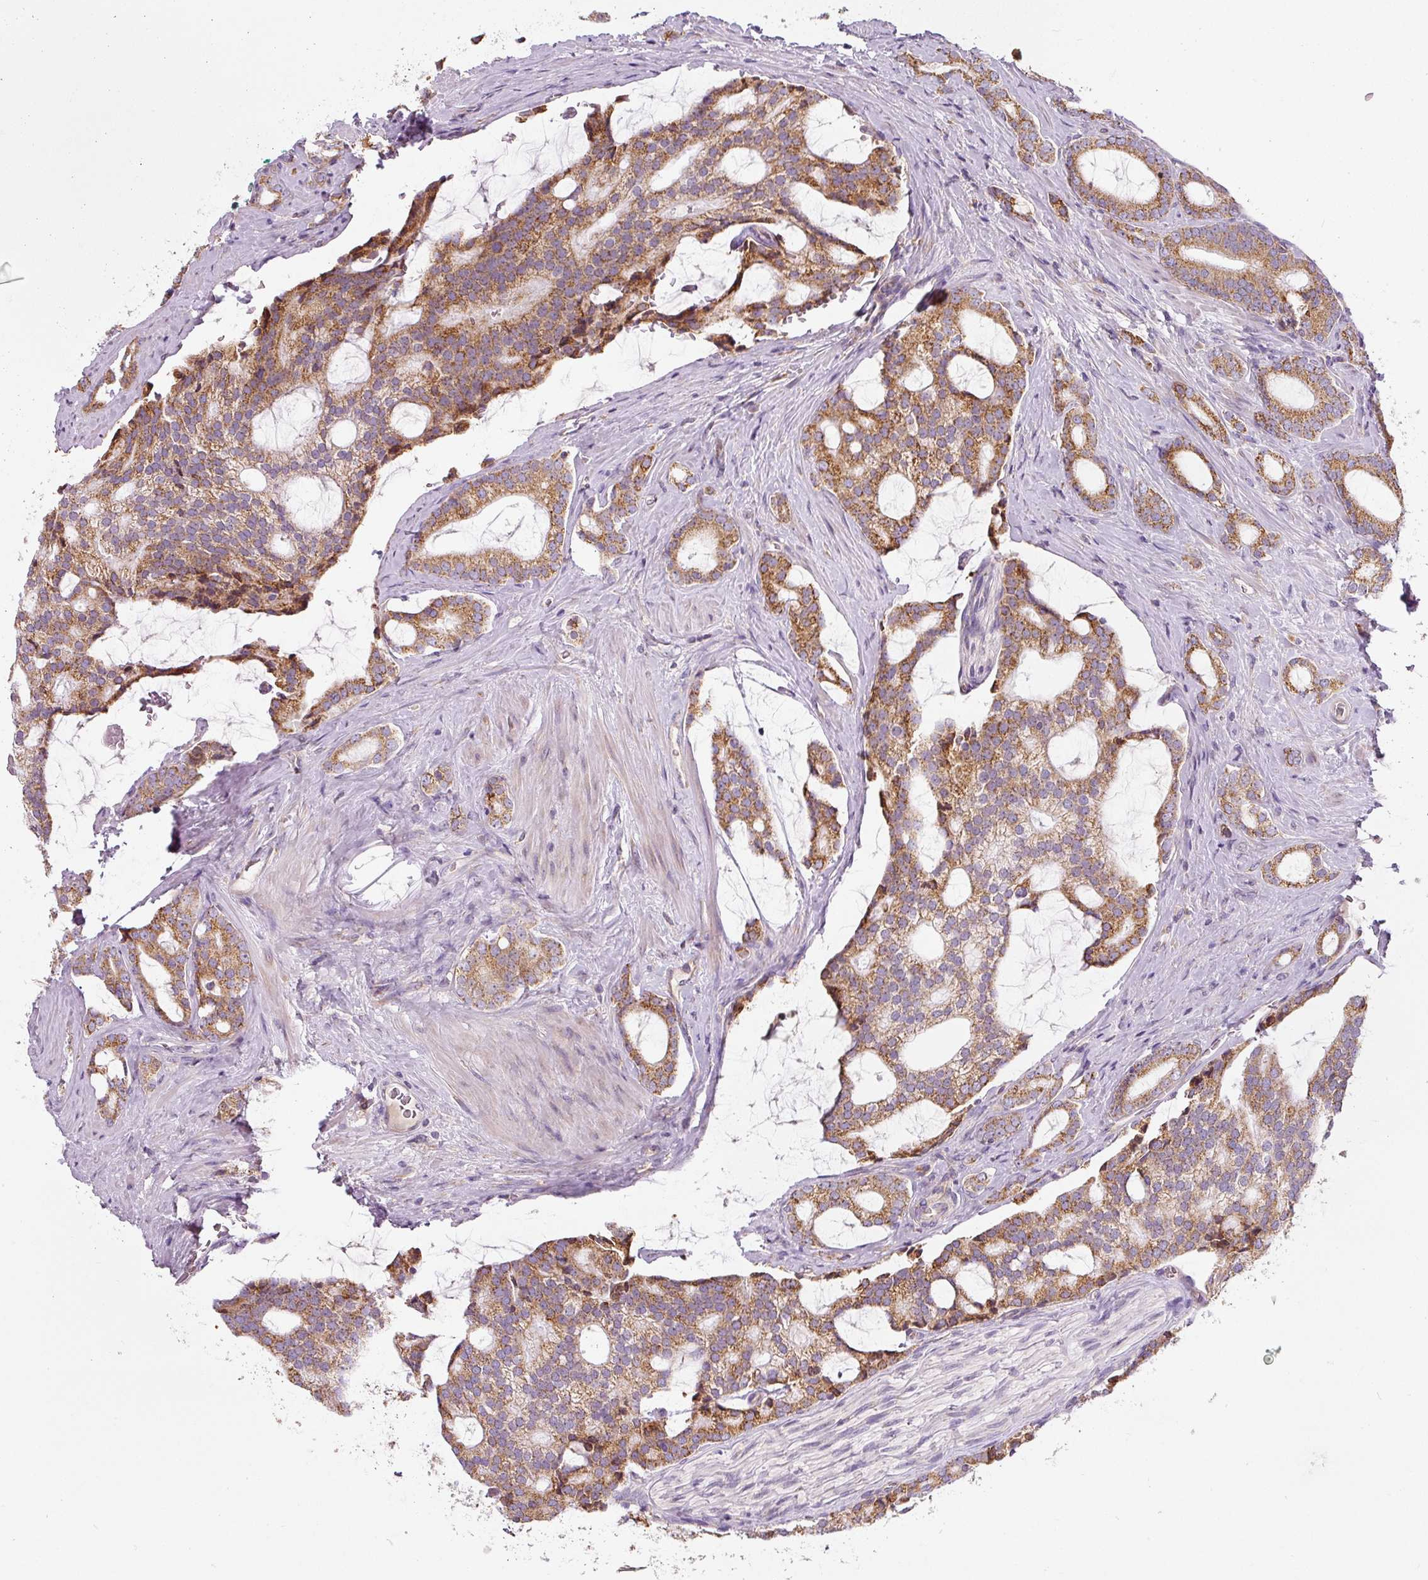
{"staining": {"intensity": "moderate", "quantity": ">75%", "location": "cytoplasmic/membranous"}, "tissue": "prostate cancer", "cell_type": "Tumor cells", "image_type": "cancer", "snomed": [{"axis": "morphology", "description": "Adenocarcinoma, High grade"}, {"axis": "topography", "description": "Prostate"}], "caption": "Immunohistochemistry (IHC) of human prostate high-grade adenocarcinoma exhibits medium levels of moderate cytoplasmic/membranous positivity in approximately >75% of tumor cells.", "gene": "MORN4", "patient": {"sex": "male", "age": 63}}